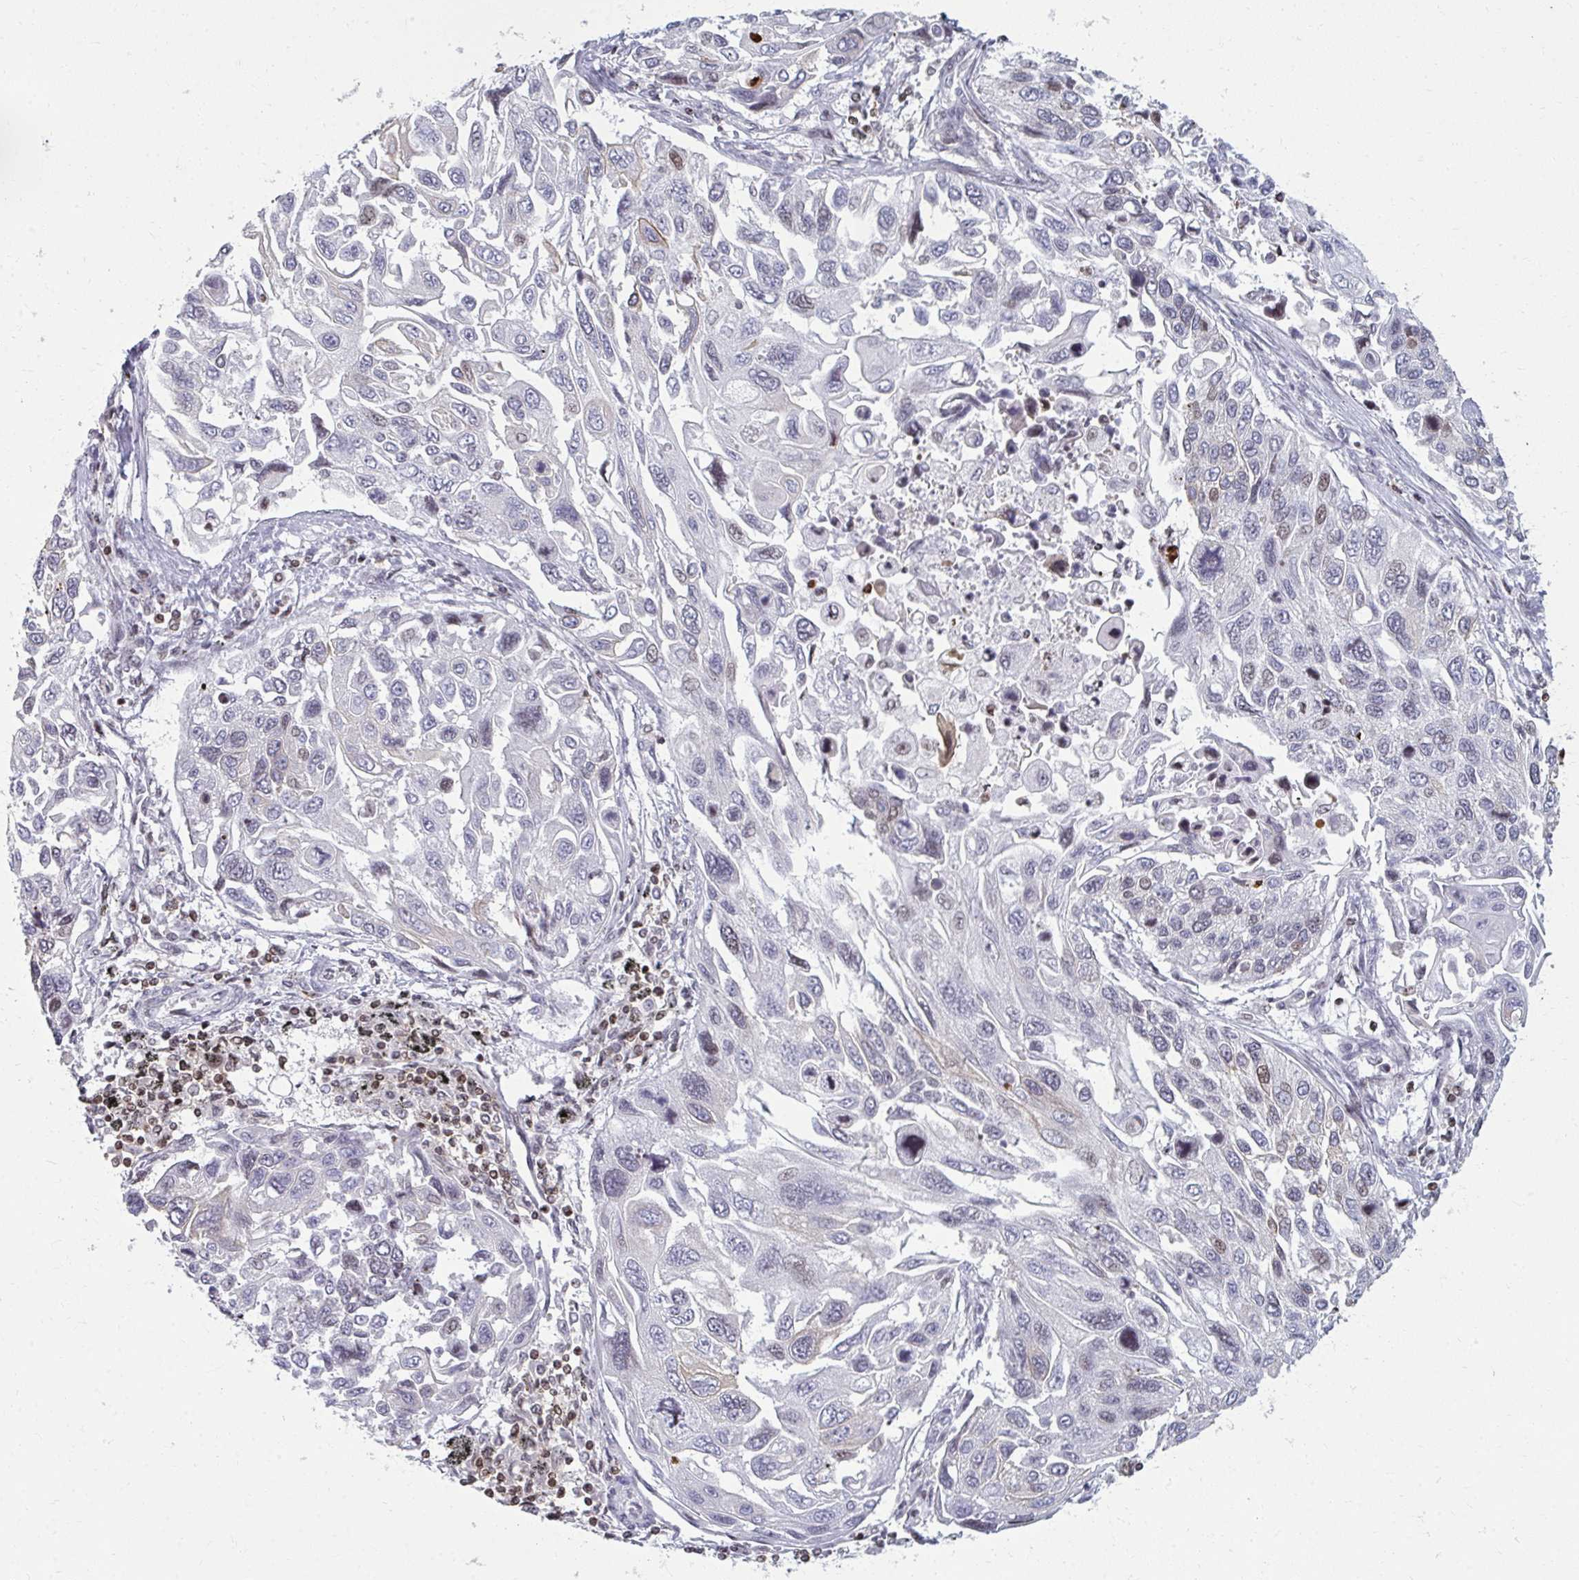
{"staining": {"intensity": "weak", "quantity": "25%-75%", "location": "nuclear"}, "tissue": "lung cancer", "cell_type": "Tumor cells", "image_type": "cancer", "snomed": [{"axis": "morphology", "description": "Squamous cell carcinoma, NOS"}, {"axis": "topography", "description": "Lung"}], "caption": "Lung cancer (squamous cell carcinoma) stained with a protein marker reveals weak staining in tumor cells.", "gene": "AP5M1", "patient": {"sex": "male", "age": 62}}